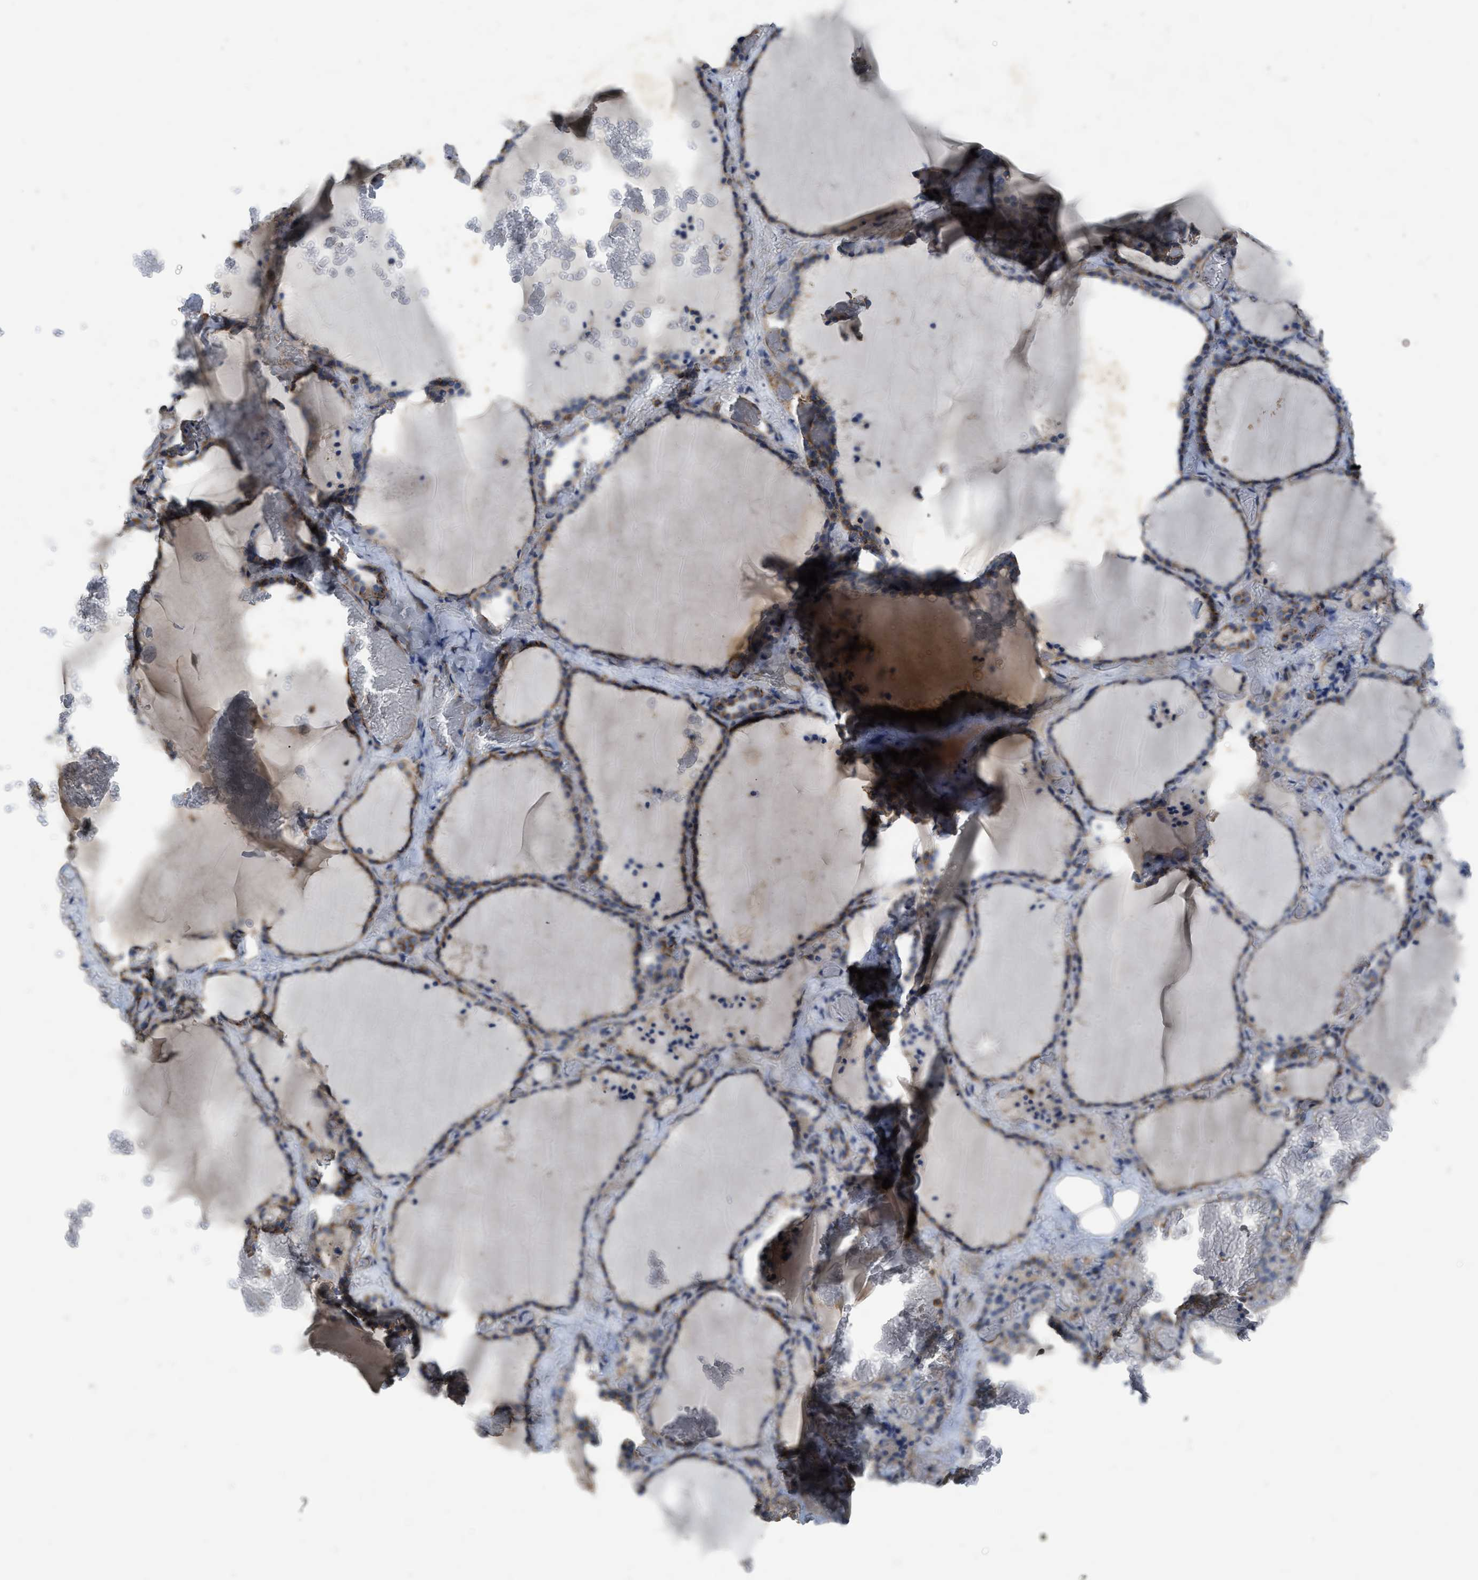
{"staining": {"intensity": "moderate", "quantity": ">75%", "location": "cytoplasmic/membranous"}, "tissue": "thyroid gland", "cell_type": "Glandular cells", "image_type": "normal", "snomed": [{"axis": "morphology", "description": "Normal tissue, NOS"}, {"axis": "topography", "description": "Thyroid gland"}], "caption": "This histopathology image displays immunohistochemistry staining of normal human thyroid gland, with medium moderate cytoplasmic/membranous staining in about >75% of glandular cells.", "gene": "OR51E1", "patient": {"sex": "female", "age": 22}}